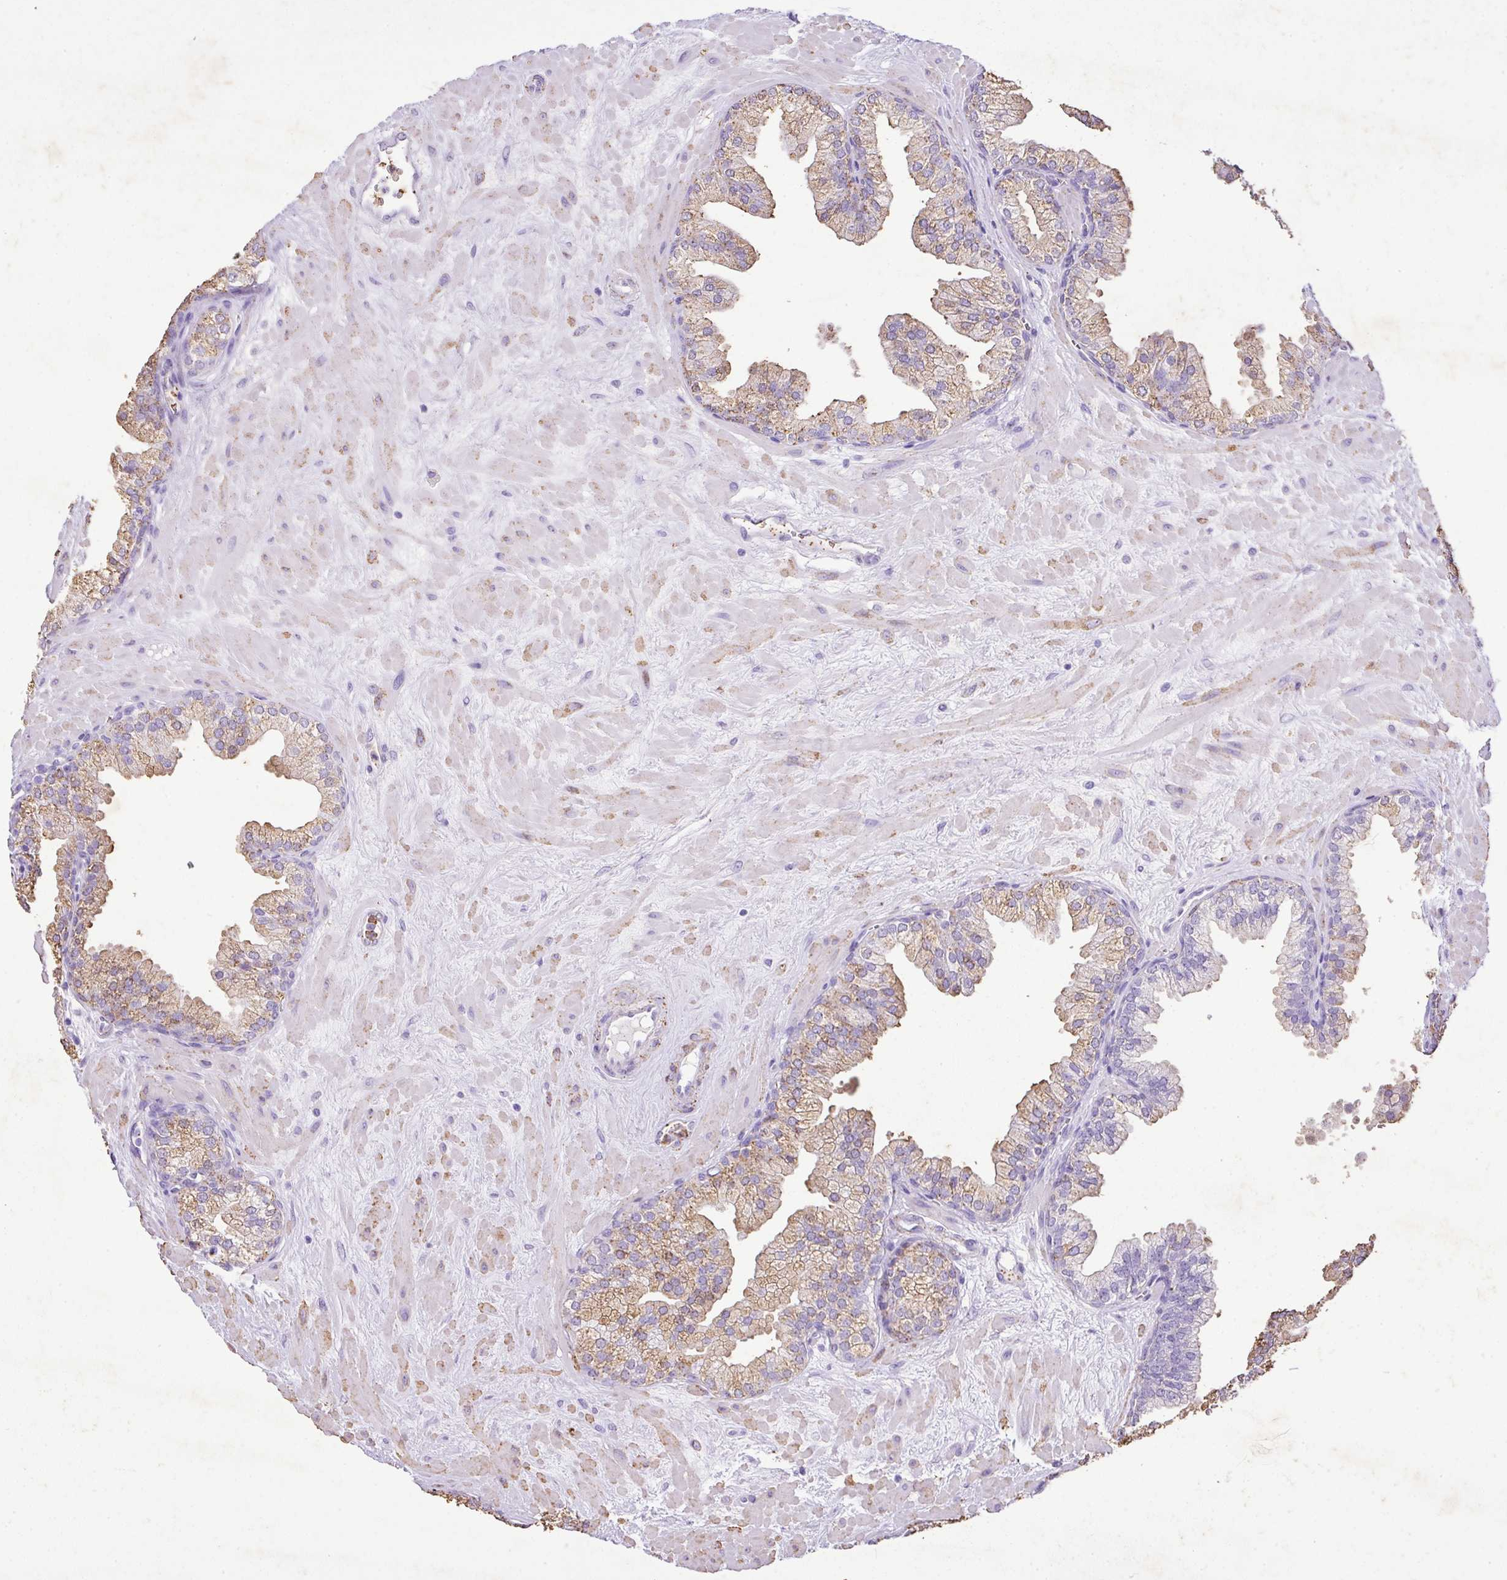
{"staining": {"intensity": "moderate", "quantity": "25%-75%", "location": "cytoplasmic/membranous"}, "tissue": "prostate", "cell_type": "Glandular cells", "image_type": "normal", "snomed": [{"axis": "morphology", "description": "Normal tissue, NOS"}, {"axis": "topography", "description": "Prostate"}, {"axis": "topography", "description": "Peripheral nerve tissue"}], "caption": "Moderate cytoplasmic/membranous positivity for a protein is identified in approximately 25%-75% of glandular cells of unremarkable prostate using IHC.", "gene": "KCNJ11", "patient": {"sex": "male", "age": 61}}